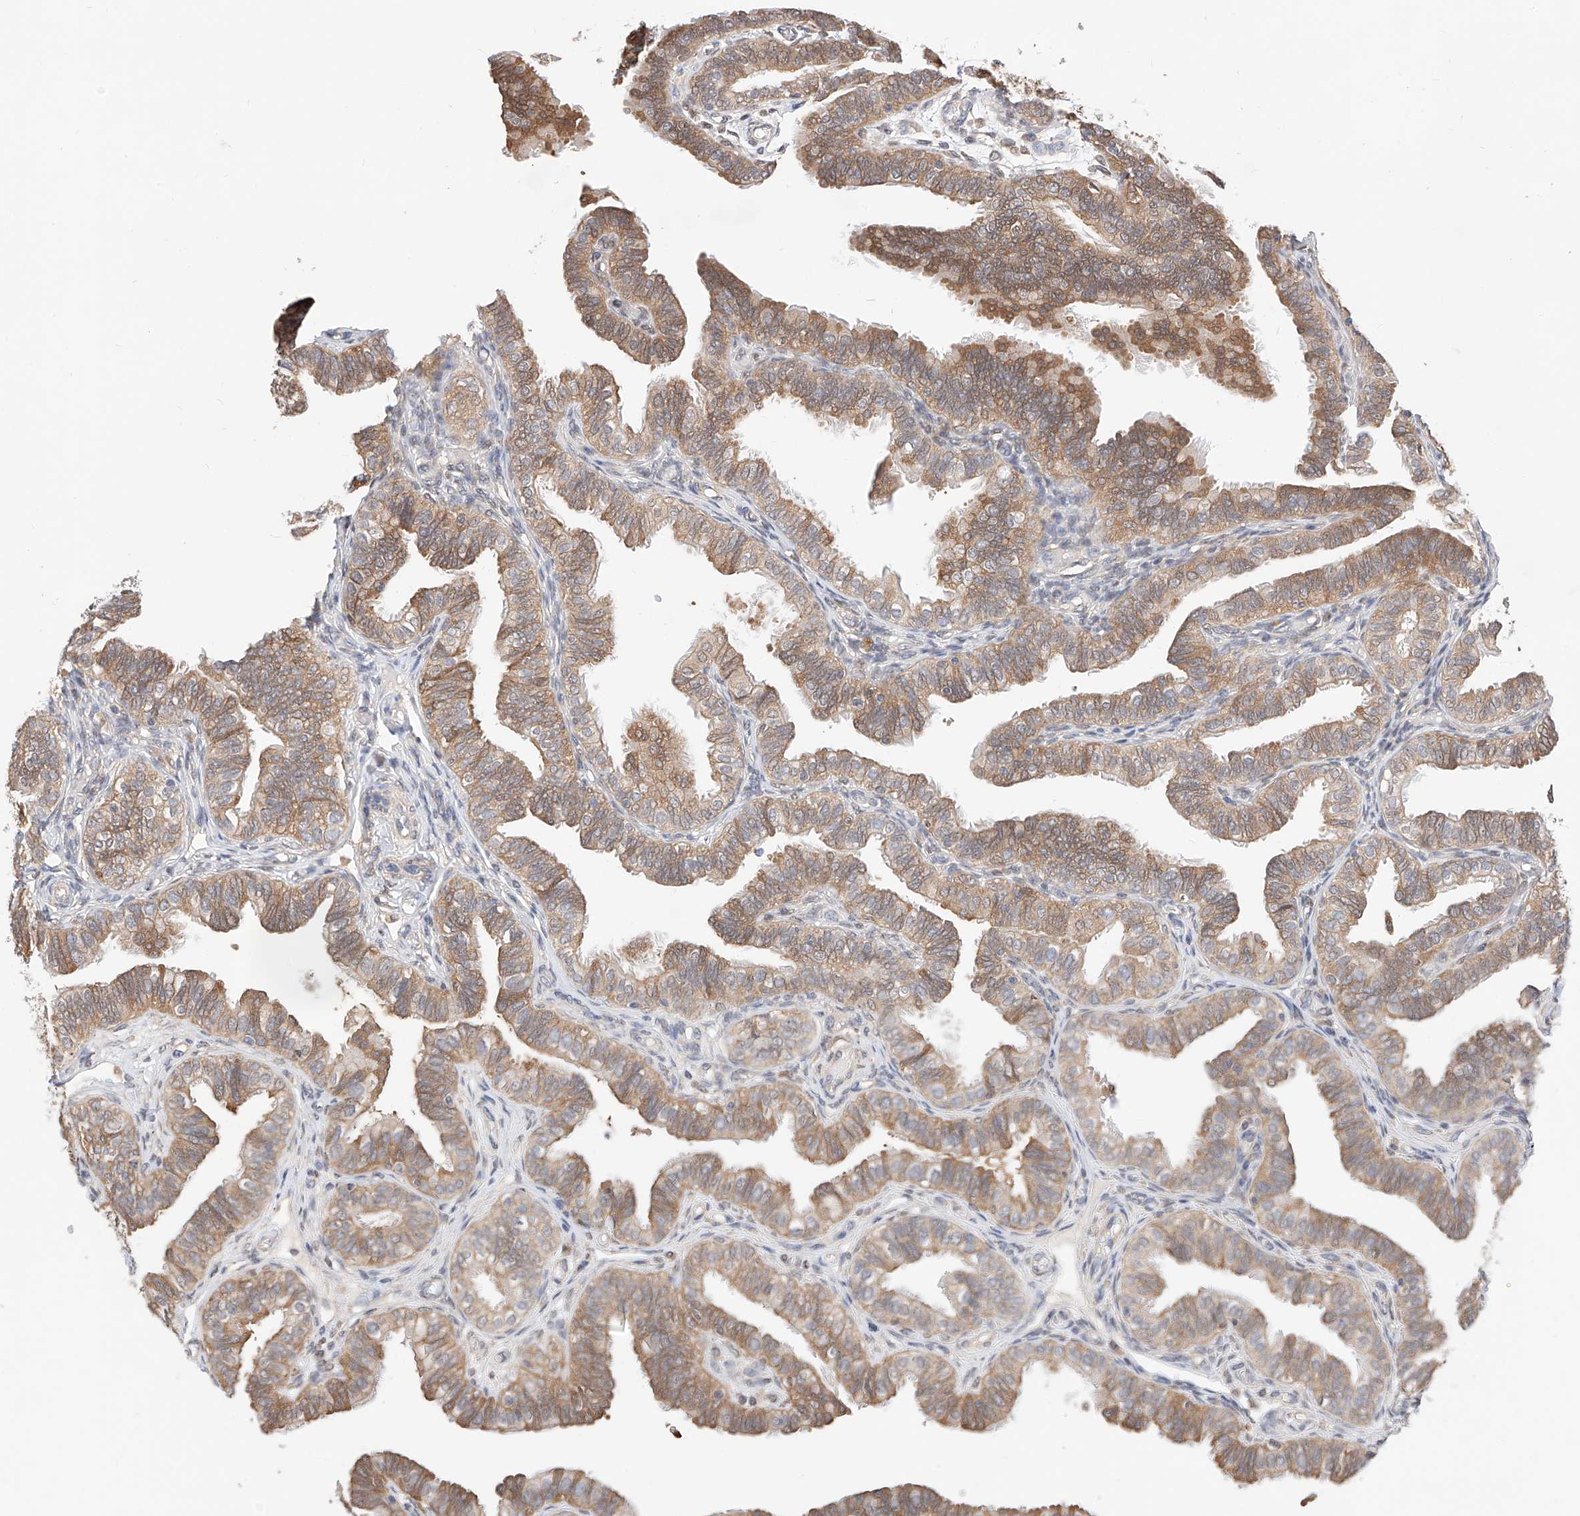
{"staining": {"intensity": "moderate", "quantity": ">75%", "location": "cytoplasmic/membranous"}, "tissue": "fallopian tube", "cell_type": "Glandular cells", "image_type": "normal", "snomed": [{"axis": "morphology", "description": "Normal tissue, NOS"}, {"axis": "topography", "description": "Fallopian tube"}], "caption": "This histopathology image reveals IHC staining of unremarkable human fallopian tube, with medium moderate cytoplasmic/membranous positivity in approximately >75% of glandular cells.", "gene": "ZSCAN4", "patient": {"sex": "female", "age": 39}}